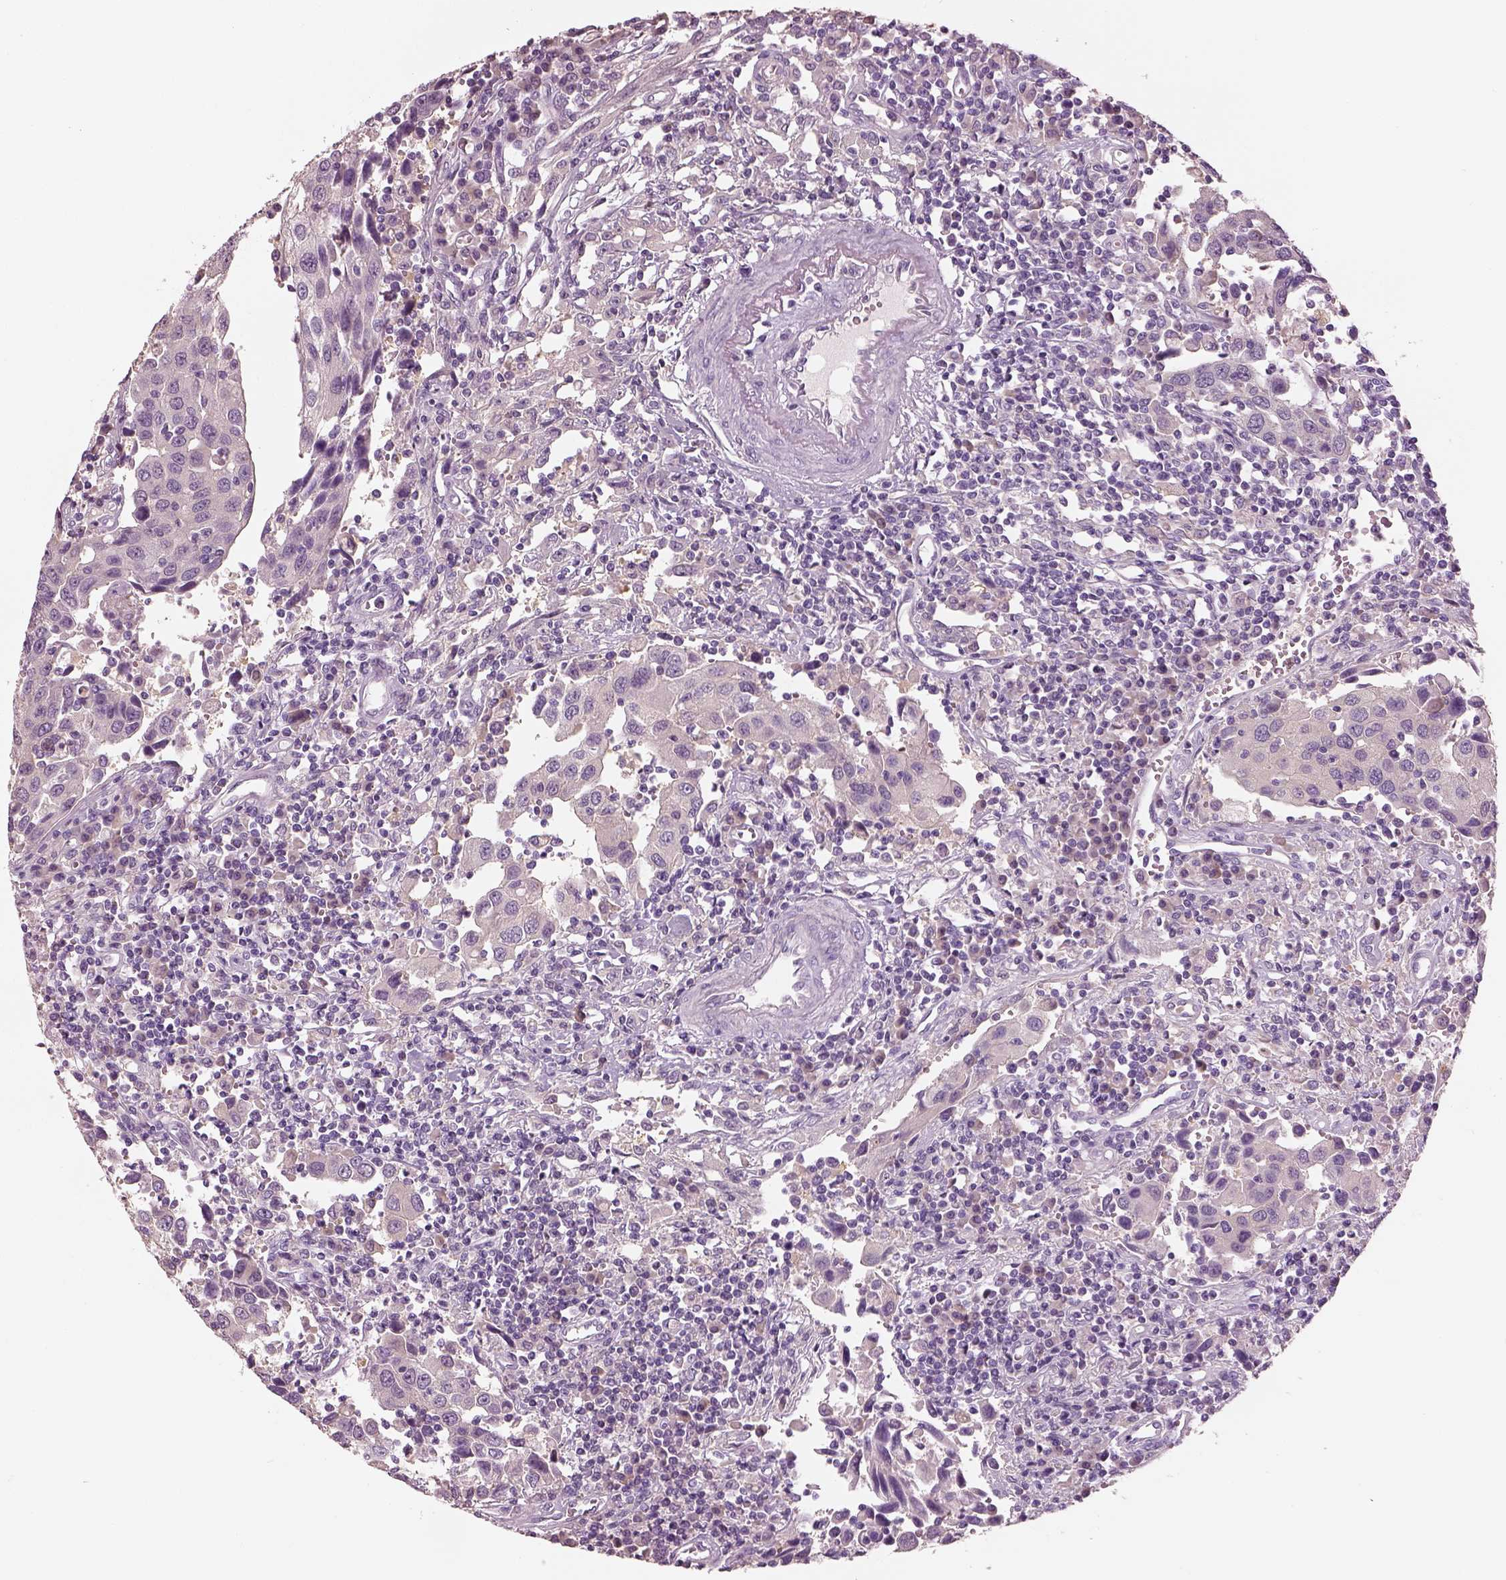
{"staining": {"intensity": "negative", "quantity": "none", "location": "none"}, "tissue": "urothelial cancer", "cell_type": "Tumor cells", "image_type": "cancer", "snomed": [{"axis": "morphology", "description": "Urothelial carcinoma, High grade"}, {"axis": "topography", "description": "Urinary bladder"}], "caption": "This is an IHC image of urothelial cancer. There is no expression in tumor cells.", "gene": "ELSPBP1", "patient": {"sex": "female", "age": 85}}